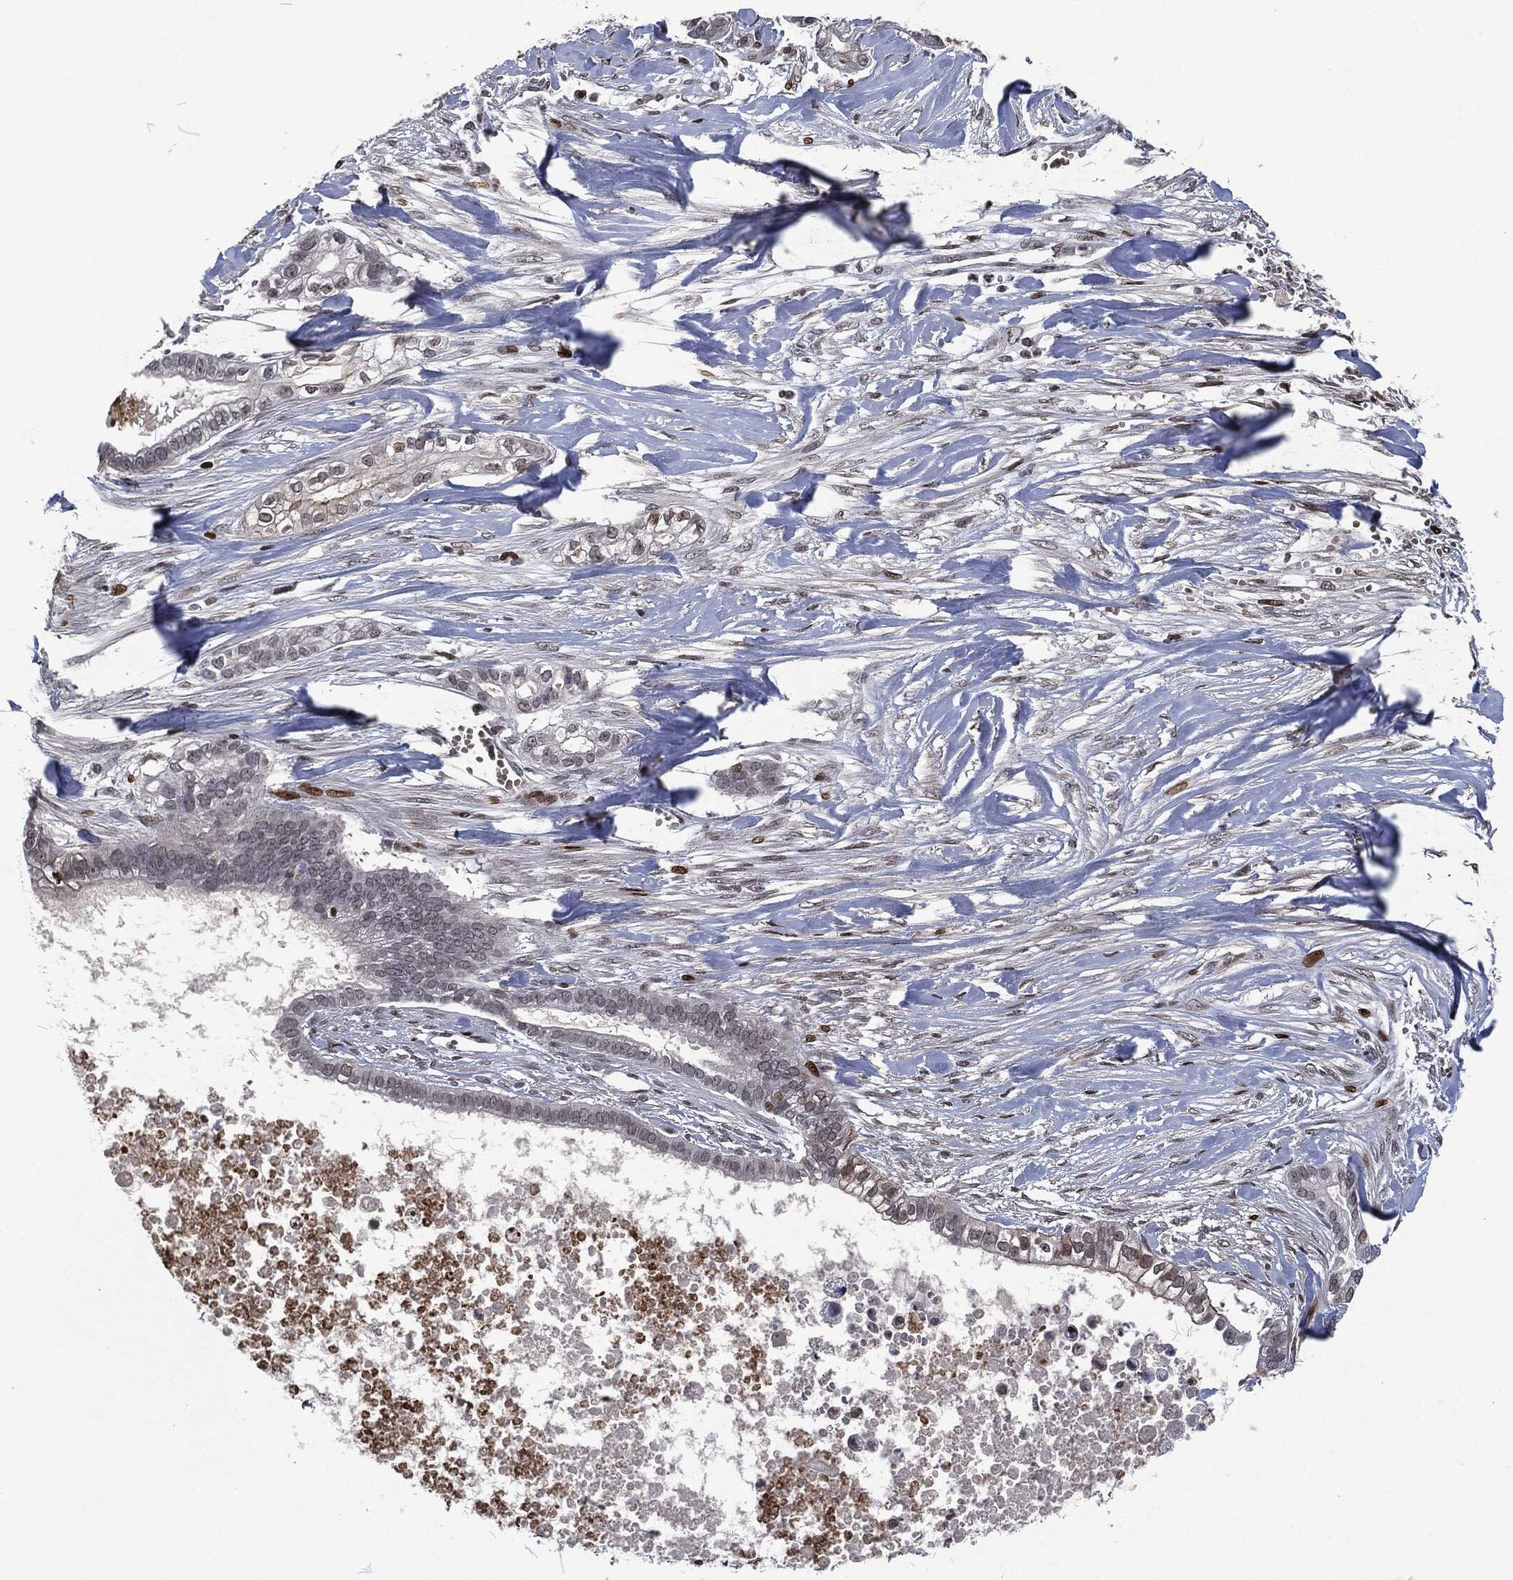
{"staining": {"intensity": "negative", "quantity": "none", "location": "none"}, "tissue": "pancreatic cancer", "cell_type": "Tumor cells", "image_type": "cancer", "snomed": [{"axis": "morphology", "description": "Adenocarcinoma, NOS"}, {"axis": "topography", "description": "Pancreas"}], "caption": "Immunohistochemistry histopathology image of neoplastic tissue: pancreatic cancer (adenocarcinoma) stained with DAB exhibits no significant protein staining in tumor cells. (DAB (3,3'-diaminobenzidine) immunohistochemistry (IHC) visualized using brightfield microscopy, high magnification).", "gene": "EGFR", "patient": {"sex": "male", "age": 61}}